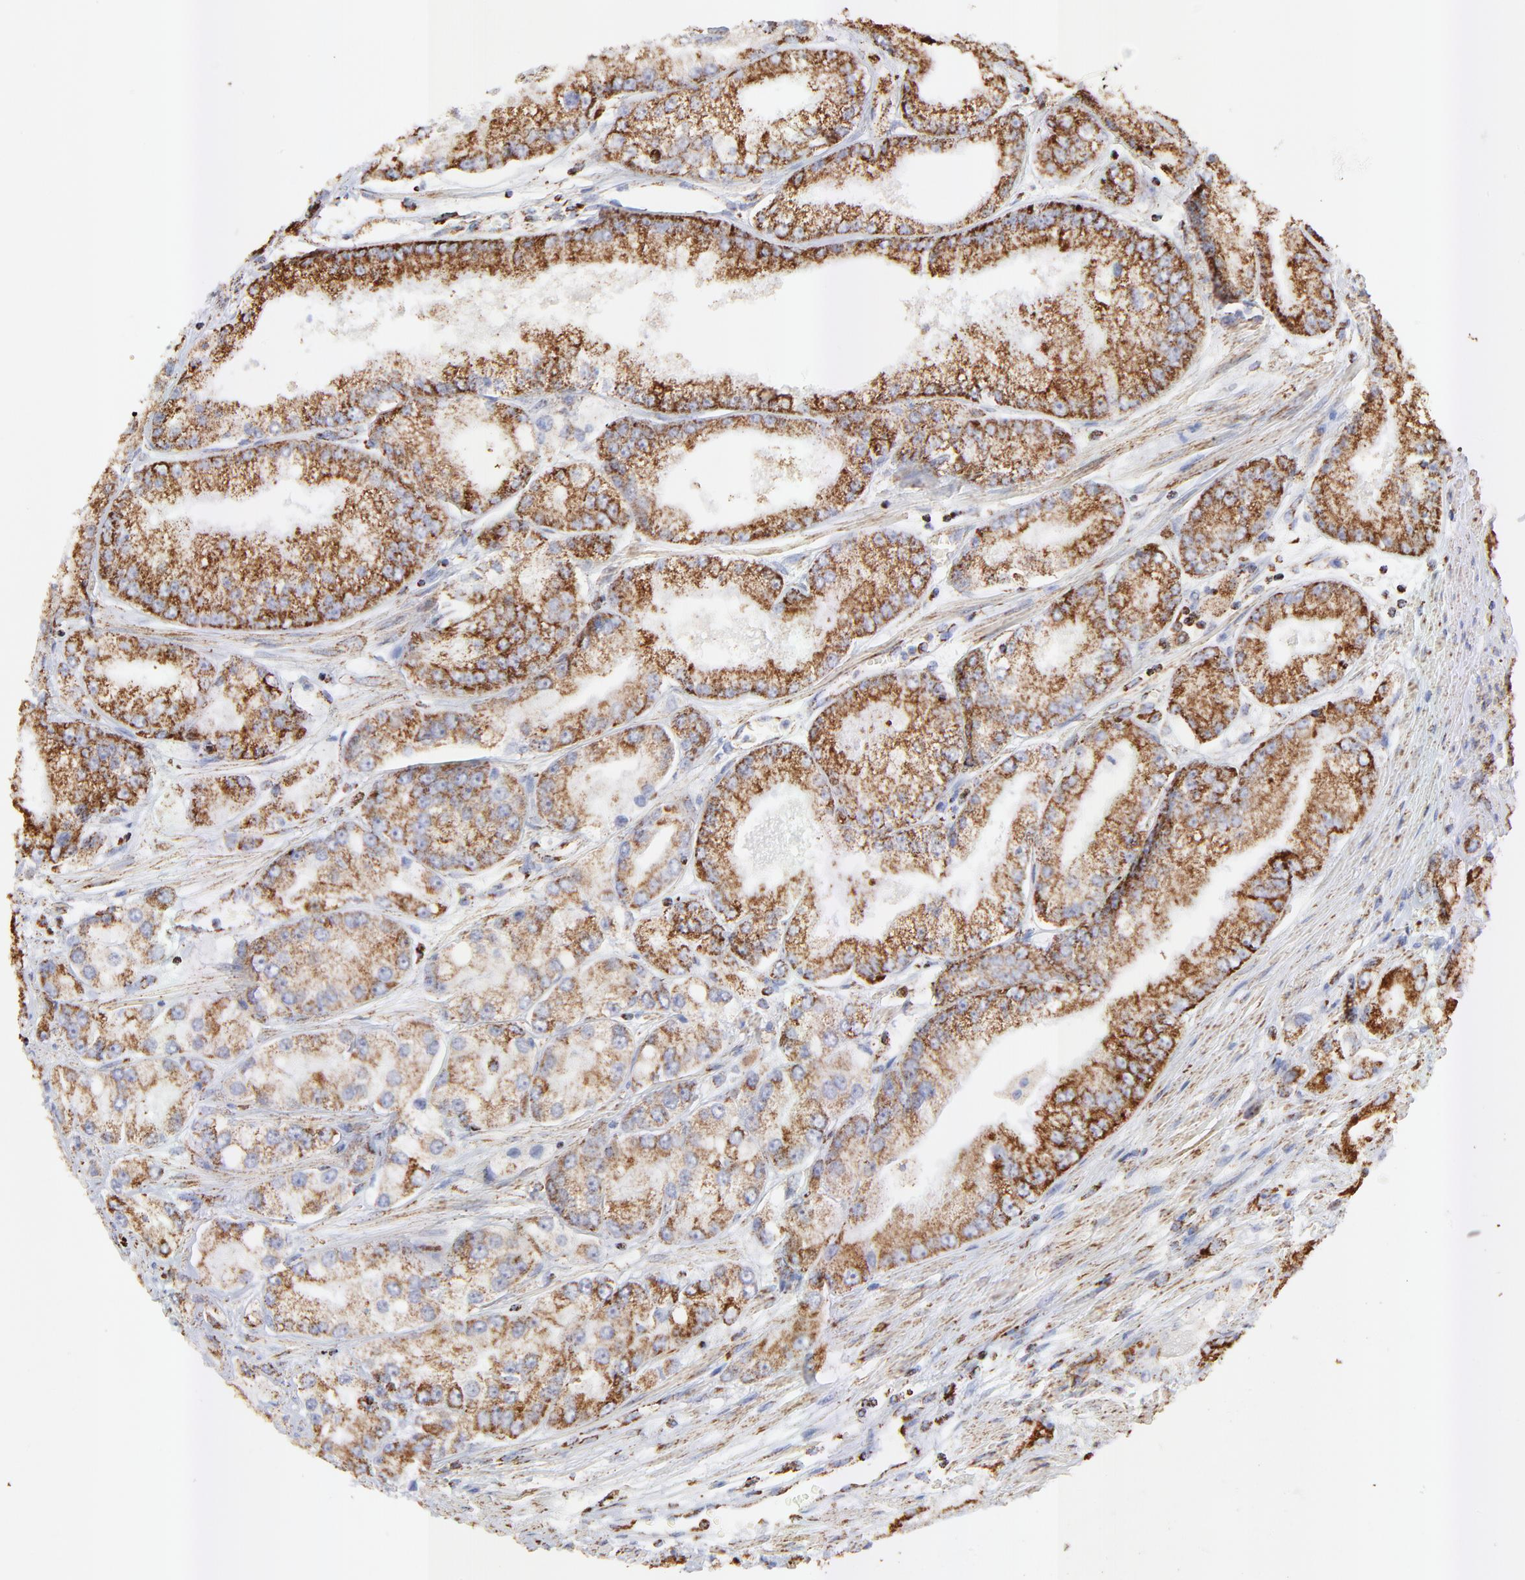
{"staining": {"intensity": "moderate", "quantity": ">75%", "location": "cytoplasmic/membranous"}, "tissue": "prostate cancer", "cell_type": "Tumor cells", "image_type": "cancer", "snomed": [{"axis": "morphology", "description": "Adenocarcinoma, Medium grade"}, {"axis": "topography", "description": "Prostate"}], "caption": "Immunohistochemistry of human prostate medium-grade adenocarcinoma demonstrates medium levels of moderate cytoplasmic/membranous positivity in approximately >75% of tumor cells.", "gene": "COX4I1", "patient": {"sex": "male", "age": 72}}